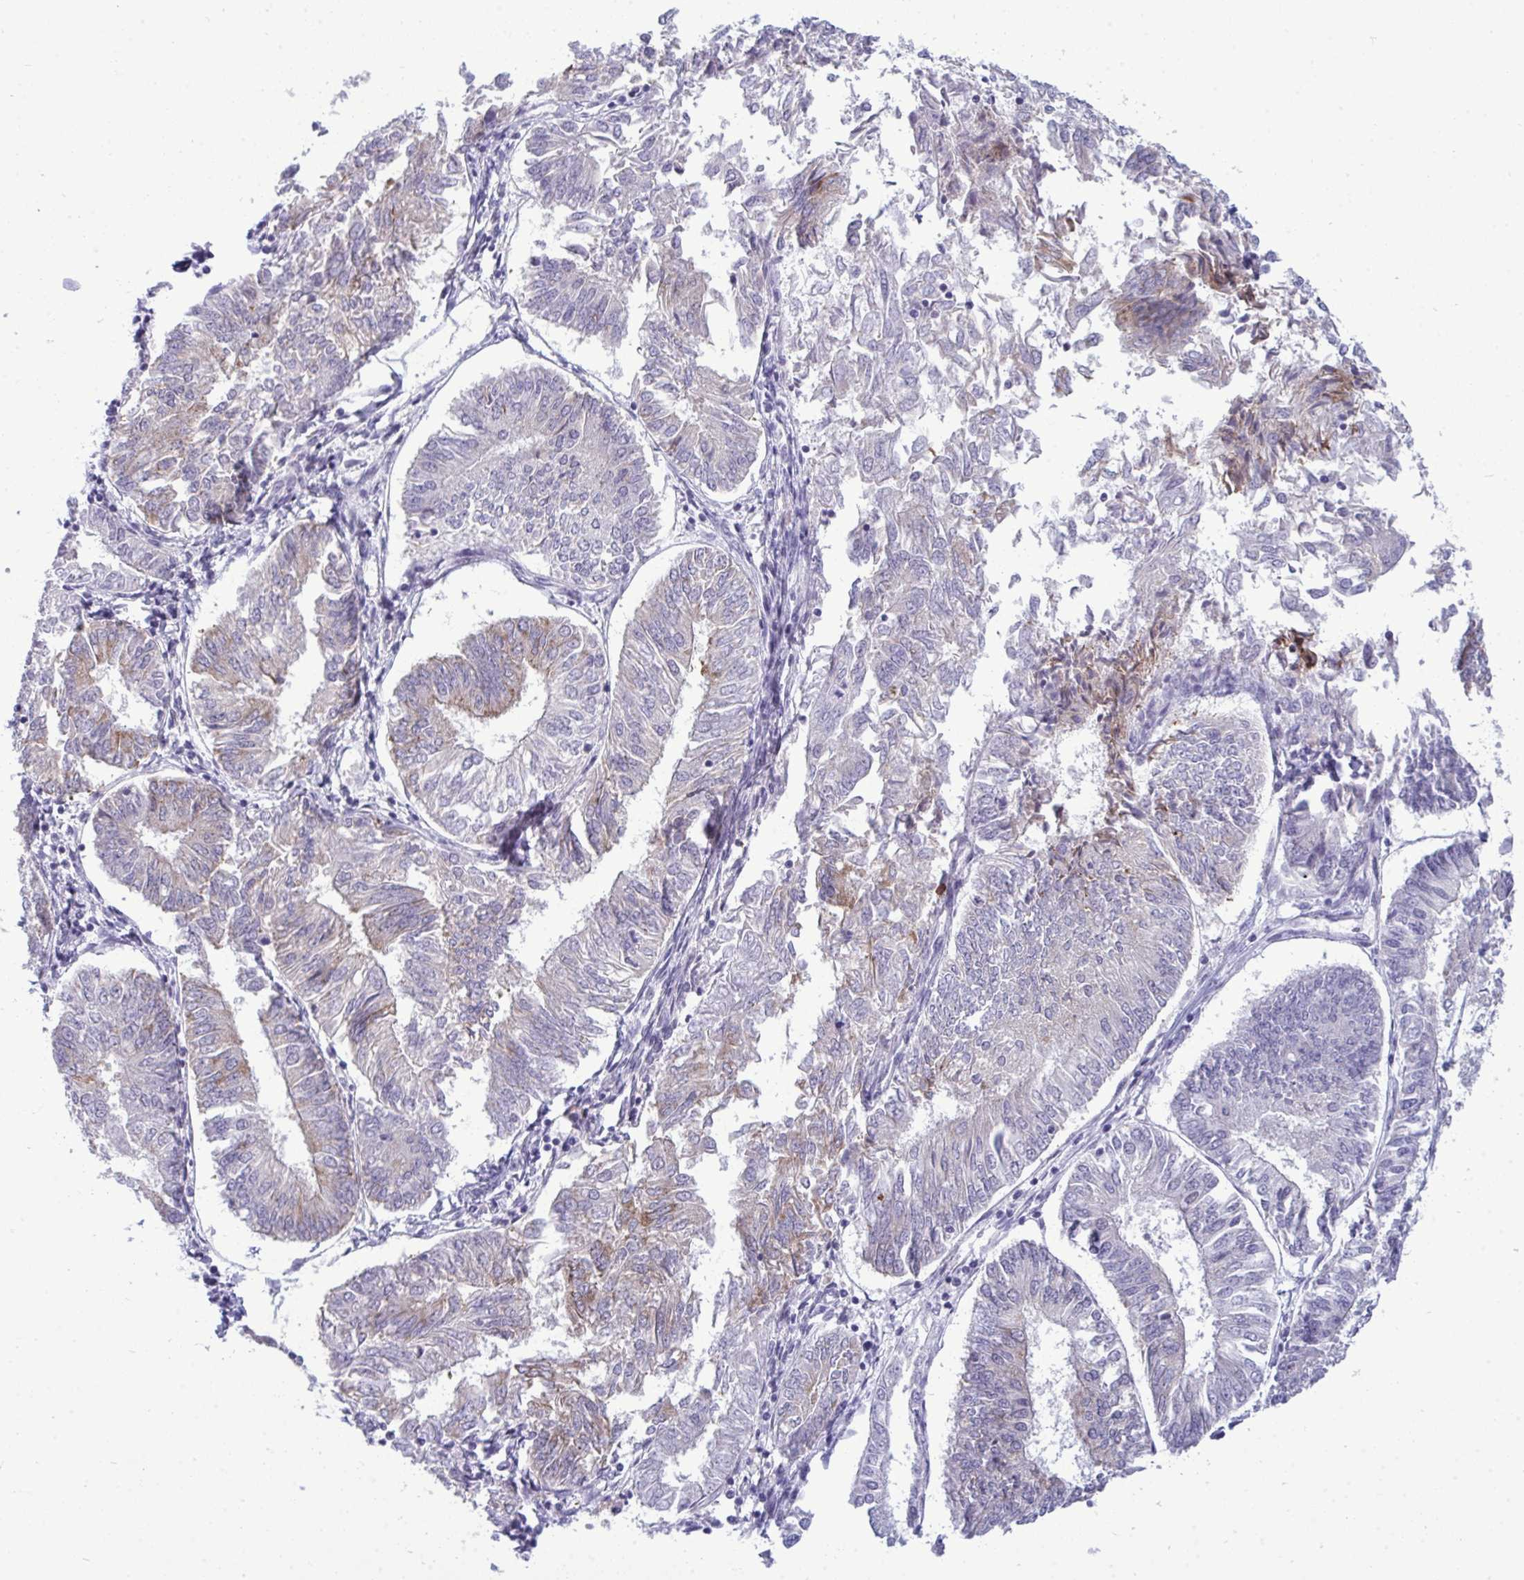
{"staining": {"intensity": "negative", "quantity": "none", "location": "none"}, "tissue": "endometrial cancer", "cell_type": "Tumor cells", "image_type": "cancer", "snomed": [{"axis": "morphology", "description": "Adenocarcinoma, NOS"}, {"axis": "topography", "description": "Endometrium"}], "caption": "A histopathology image of human endometrial cancer is negative for staining in tumor cells.", "gene": "TAB1", "patient": {"sex": "female", "age": 58}}